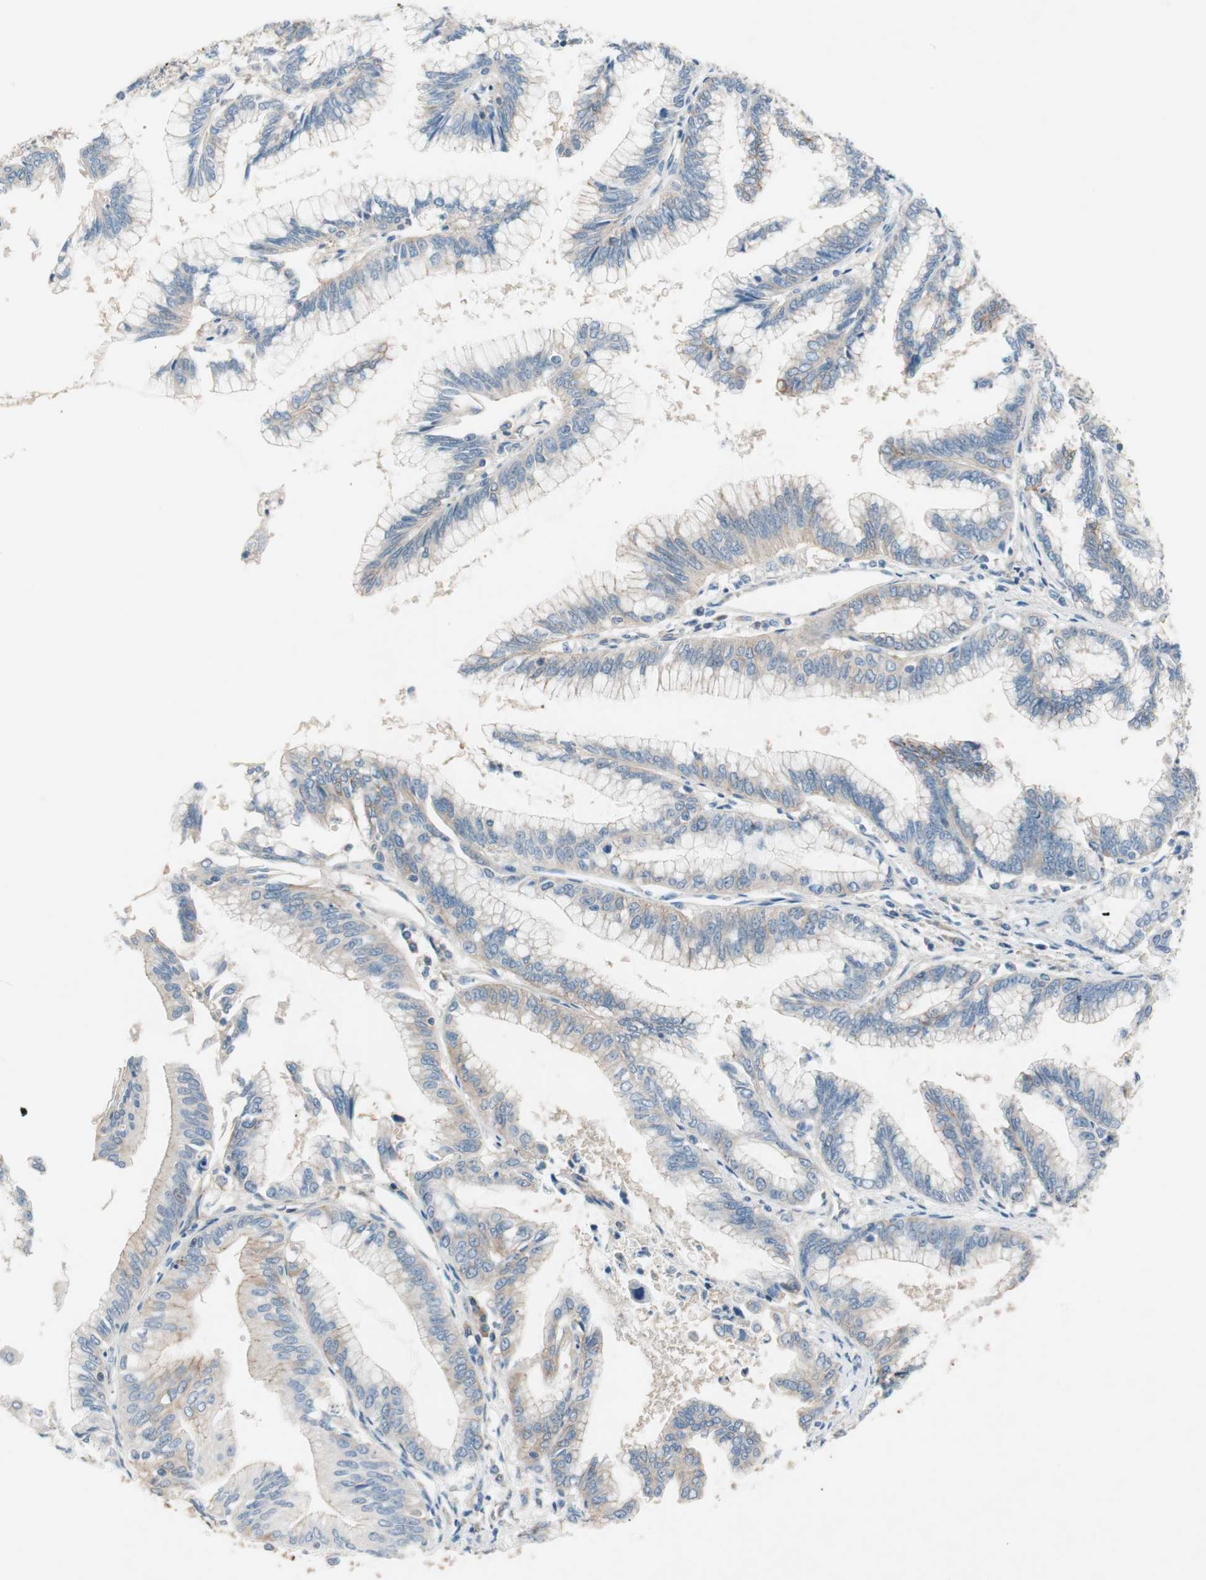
{"staining": {"intensity": "weak", "quantity": "<25%", "location": "cytoplasmic/membranous"}, "tissue": "pancreatic cancer", "cell_type": "Tumor cells", "image_type": "cancer", "snomed": [{"axis": "morphology", "description": "Adenocarcinoma, NOS"}, {"axis": "topography", "description": "Pancreas"}], "caption": "Immunohistochemical staining of human pancreatic cancer (adenocarcinoma) shows no significant expression in tumor cells.", "gene": "GLUL", "patient": {"sex": "female", "age": 64}}